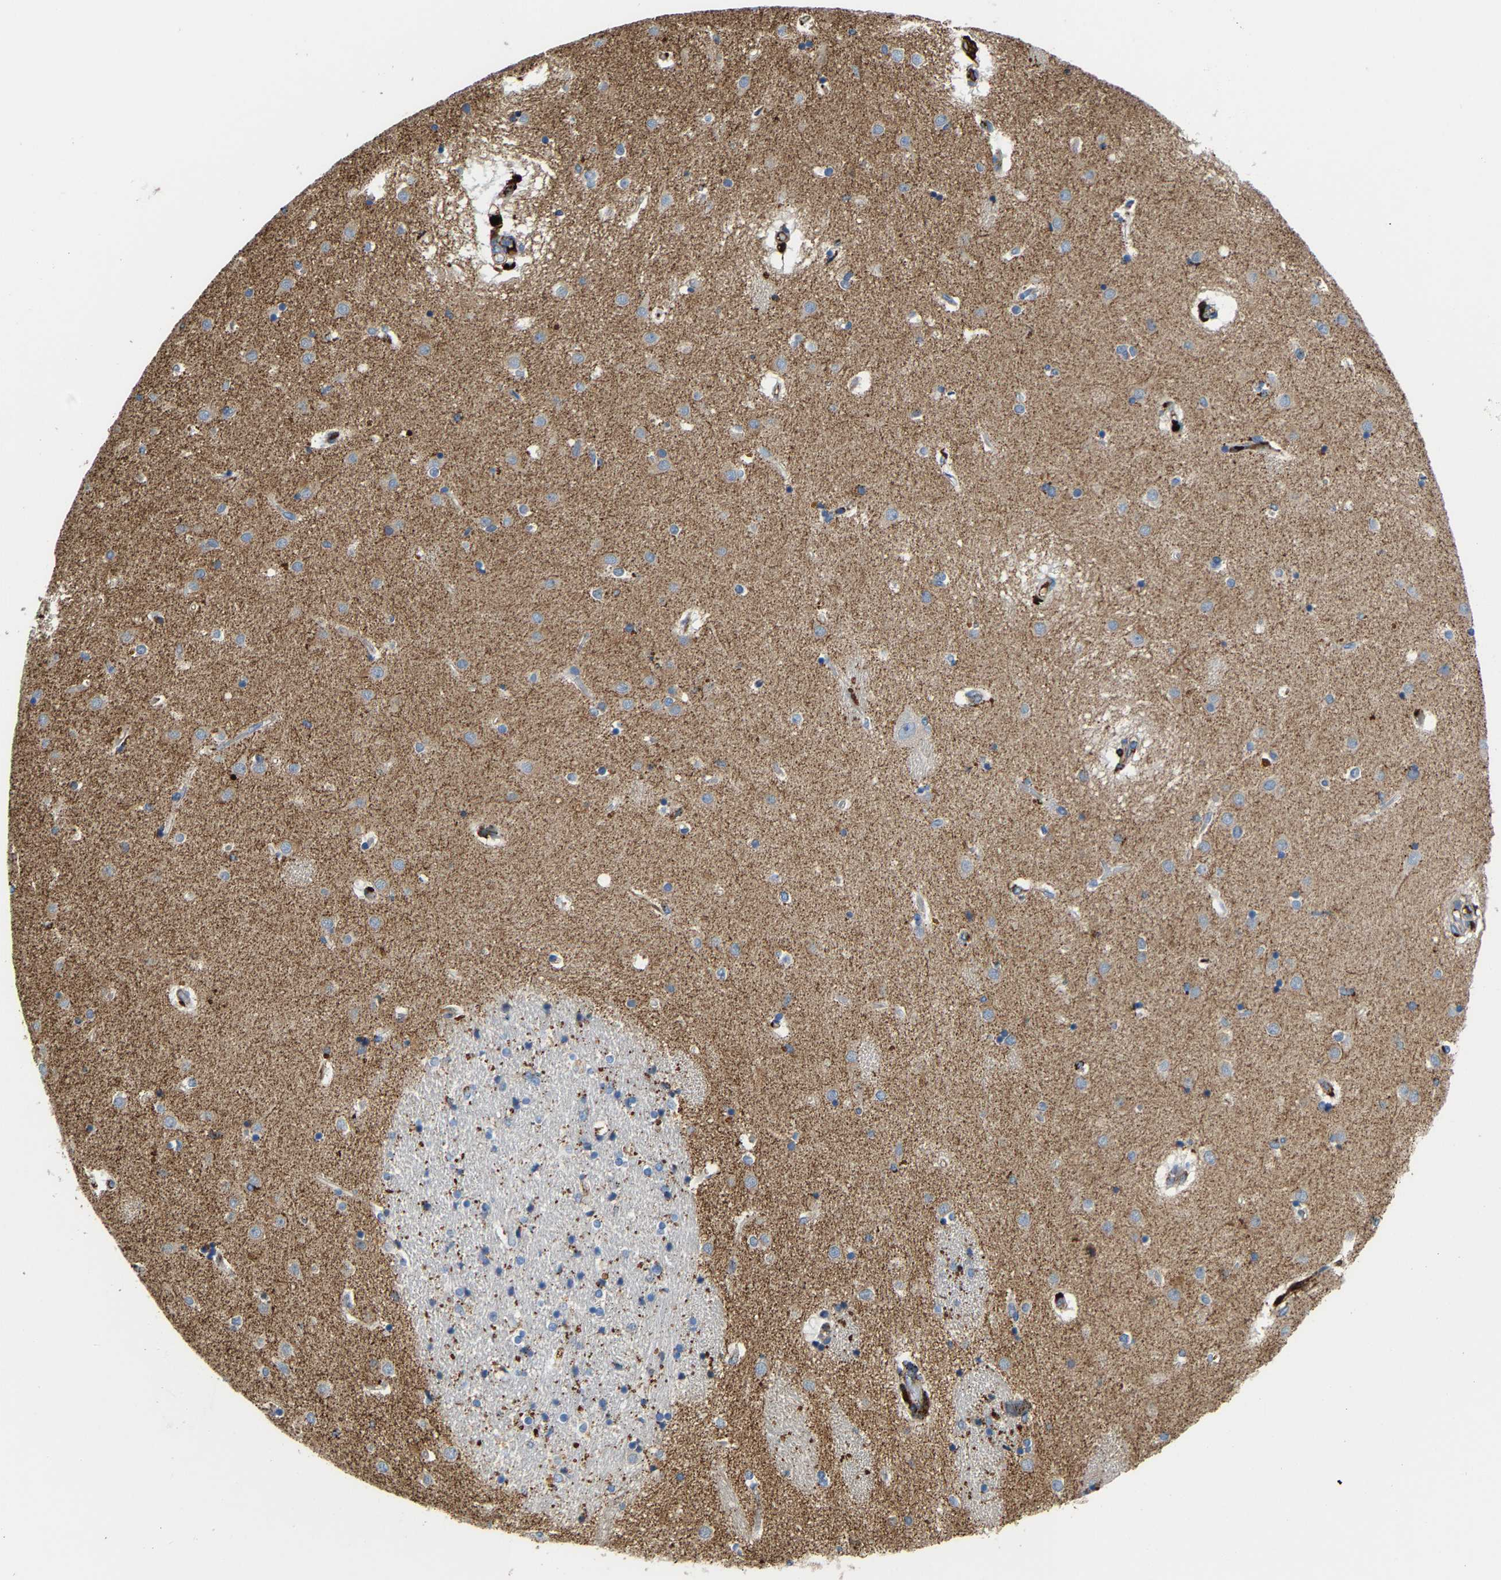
{"staining": {"intensity": "moderate", "quantity": "<25%", "location": "cytoplasmic/membranous"}, "tissue": "caudate", "cell_type": "Glial cells", "image_type": "normal", "snomed": [{"axis": "morphology", "description": "Normal tissue, NOS"}, {"axis": "topography", "description": "Lateral ventricle wall"}], "caption": "High-magnification brightfield microscopy of benign caudate stained with DAB (3,3'-diaminobenzidine) (brown) and counterstained with hematoxylin (blue). glial cells exhibit moderate cytoplasmic/membranous positivity is seen in approximately<25% of cells. The protein is shown in brown color, while the nuclei are stained blue.", "gene": "DPP7", "patient": {"sex": "male", "age": 70}}